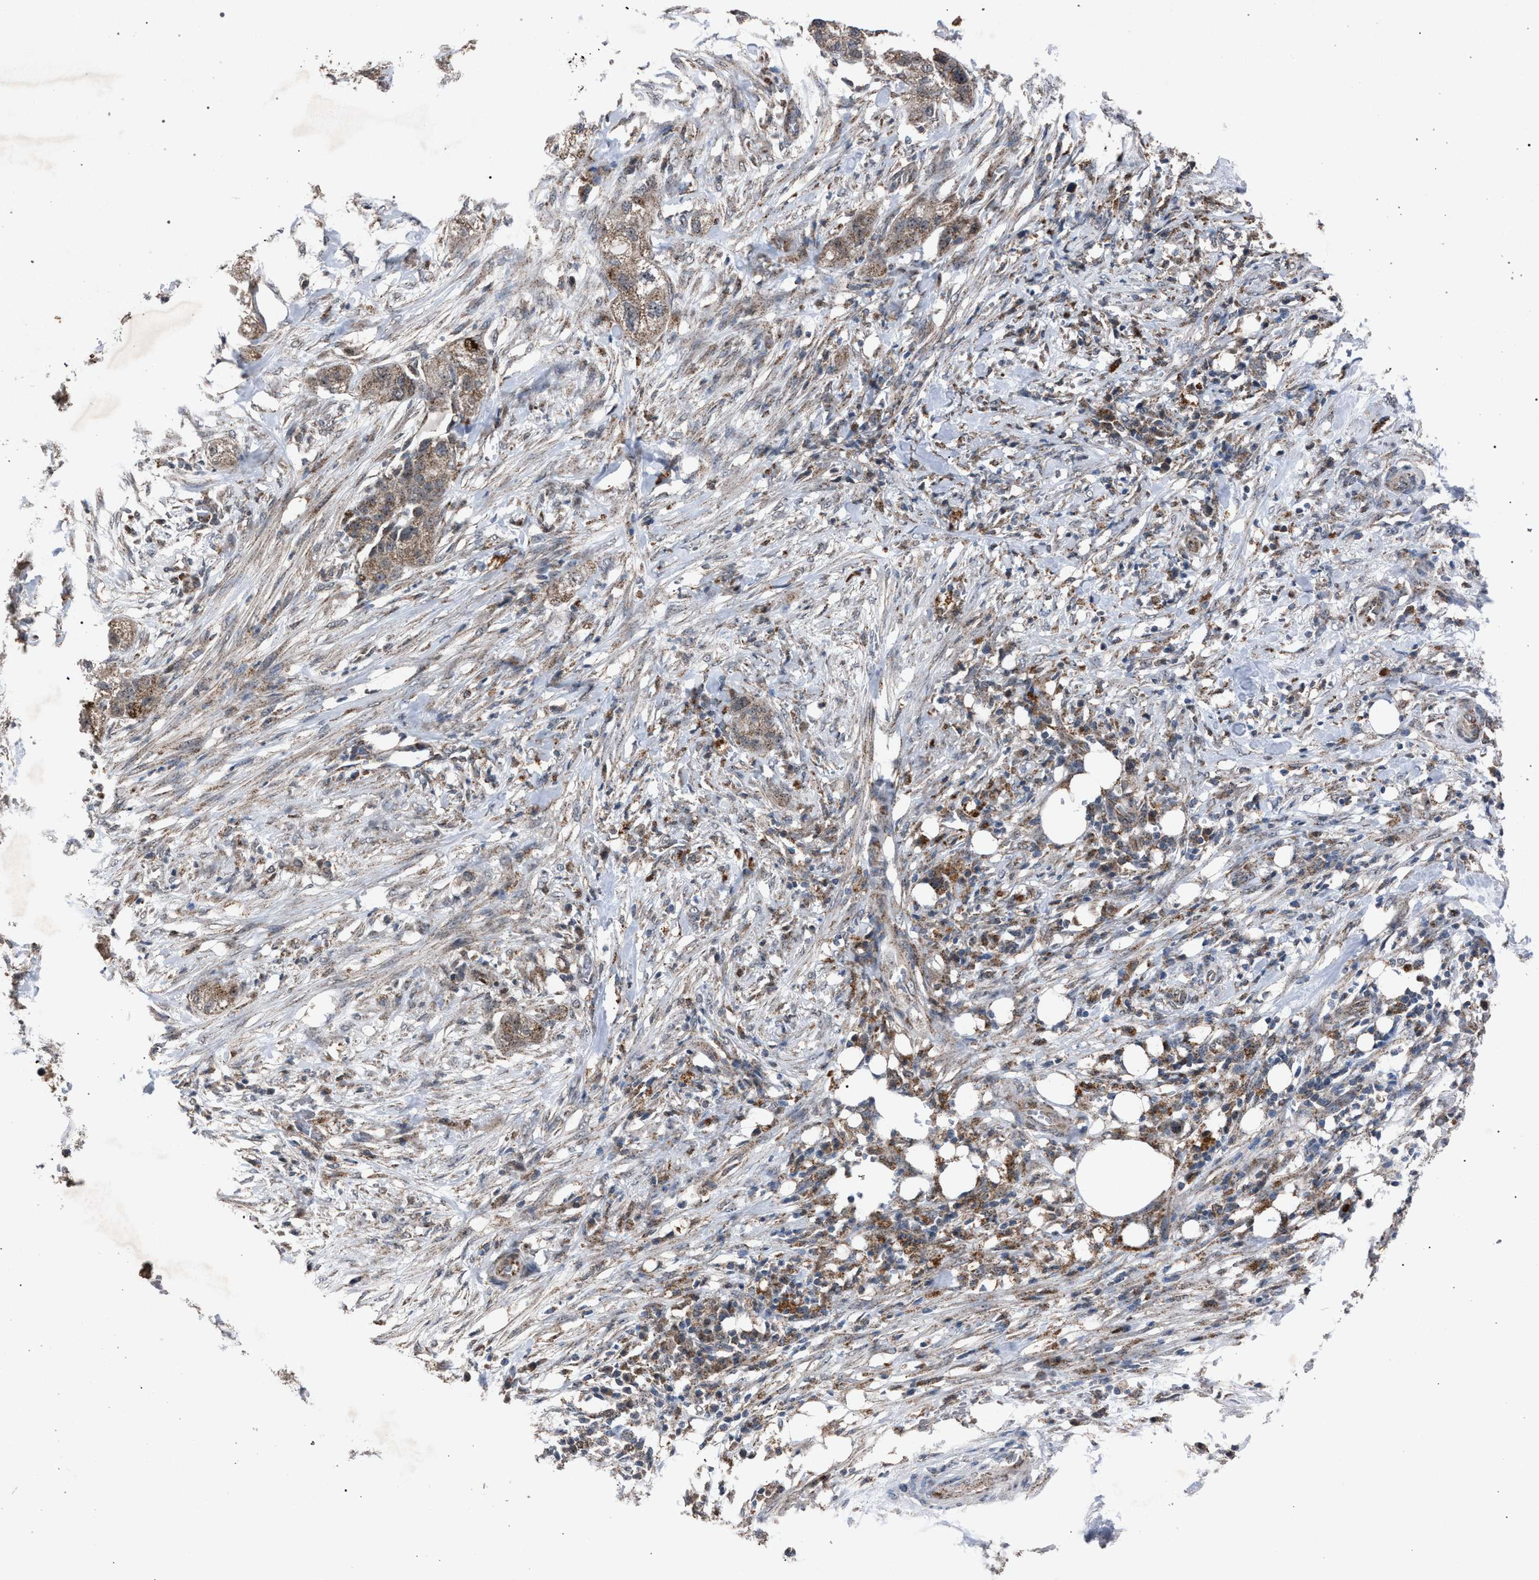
{"staining": {"intensity": "weak", "quantity": ">75%", "location": "cytoplasmic/membranous"}, "tissue": "pancreatic cancer", "cell_type": "Tumor cells", "image_type": "cancer", "snomed": [{"axis": "morphology", "description": "Adenocarcinoma, NOS"}, {"axis": "topography", "description": "Pancreas"}], "caption": "This is a histology image of immunohistochemistry (IHC) staining of pancreatic cancer (adenocarcinoma), which shows weak expression in the cytoplasmic/membranous of tumor cells.", "gene": "HSD17B4", "patient": {"sex": "female", "age": 78}}